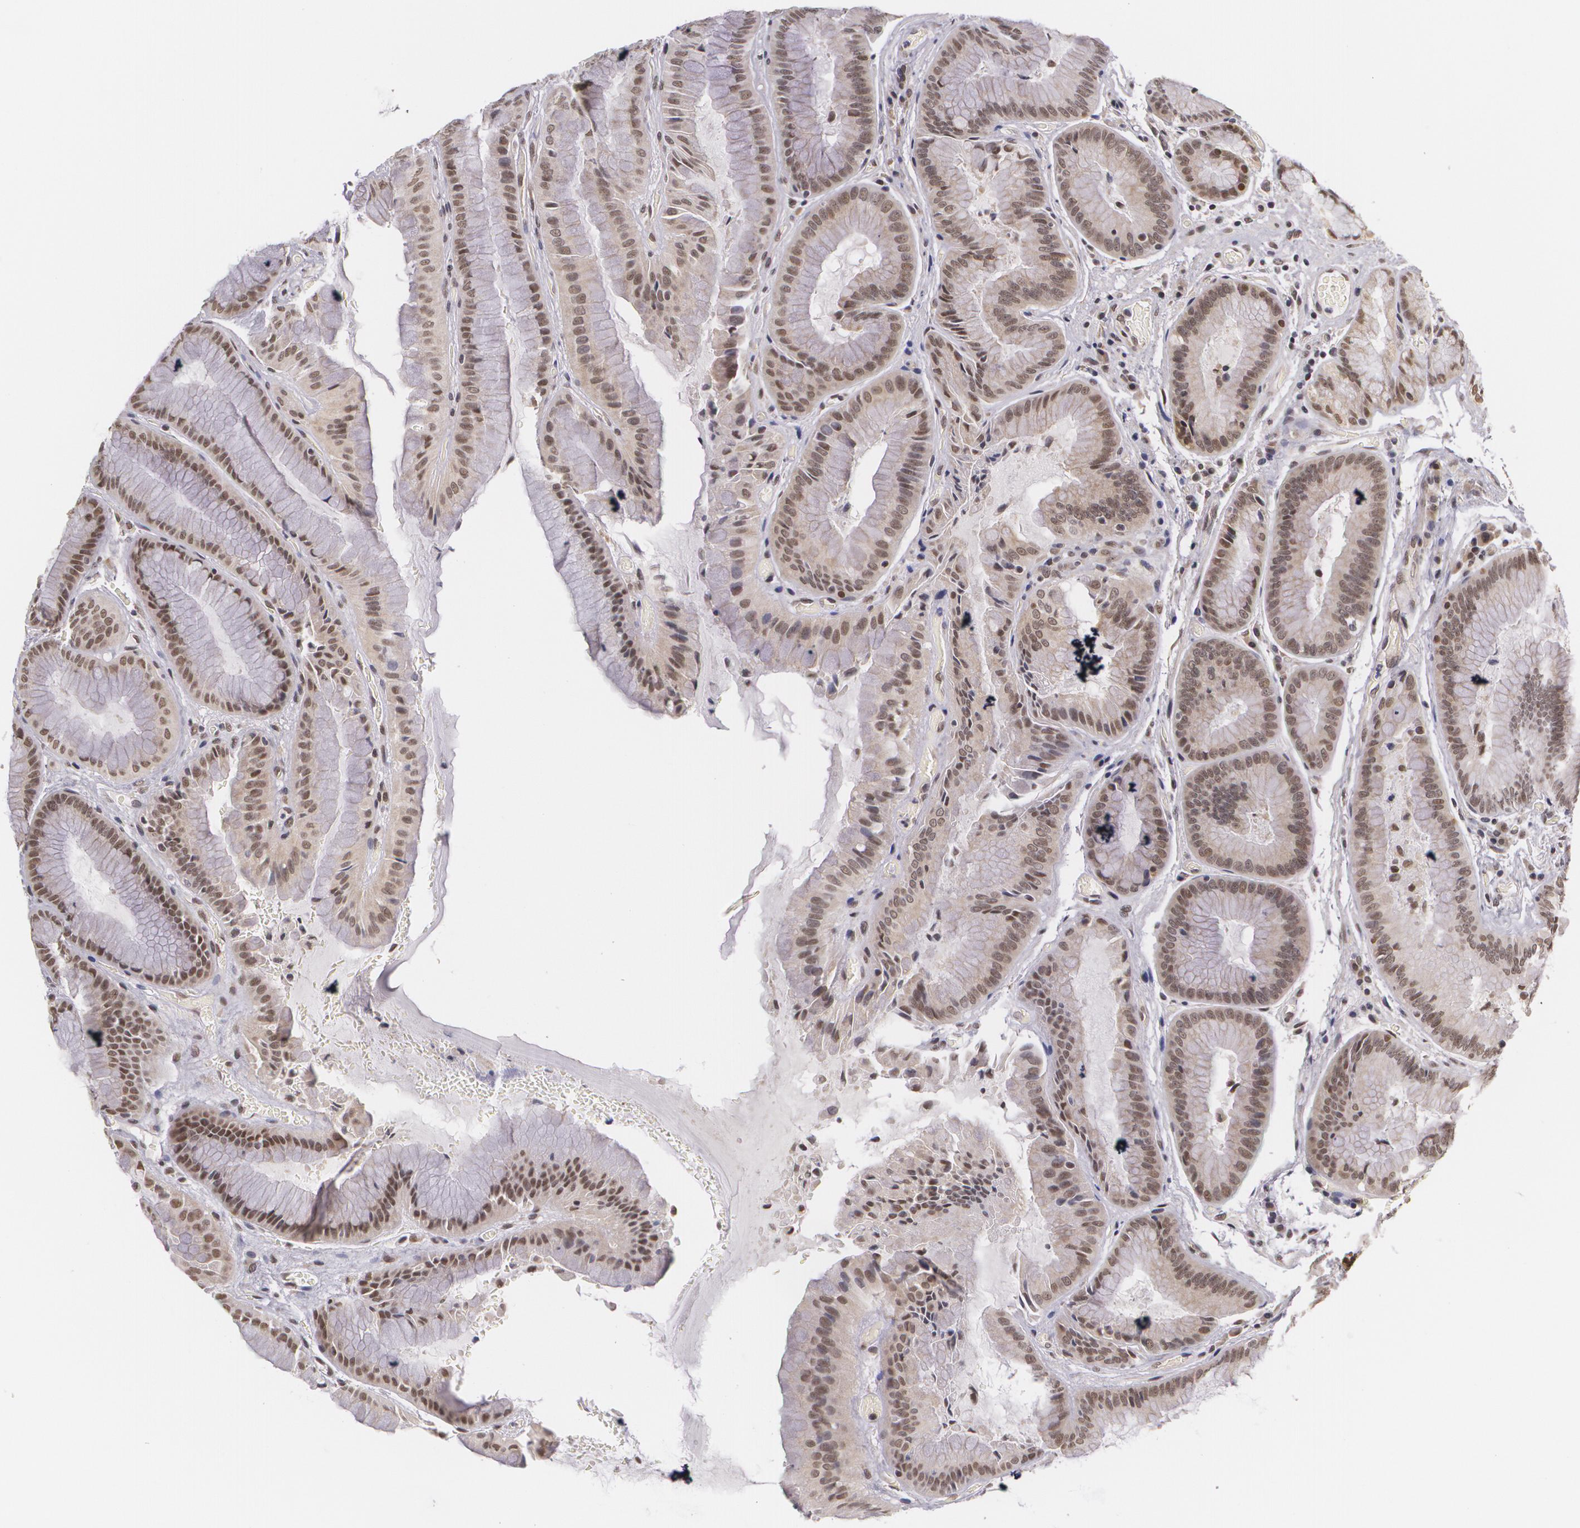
{"staining": {"intensity": "moderate", "quantity": "25%-75%", "location": "nuclear"}, "tissue": "stomach", "cell_type": "Glandular cells", "image_type": "normal", "snomed": [{"axis": "morphology", "description": "Normal tissue, NOS"}, {"axis": "topography", "description": "Esophagus"}, {"axis": "topography", "description": "Stomach, upper"}], "caption": "Immunohistochemistry micrograph of unremarkable human stomach stained for a protein (brown), which displays medium levels of moderate nuclear expression in approximately 25%-75% of glandular cells.", "gene": "ALX1", "patient": {"sex": "male", "age": 47}}